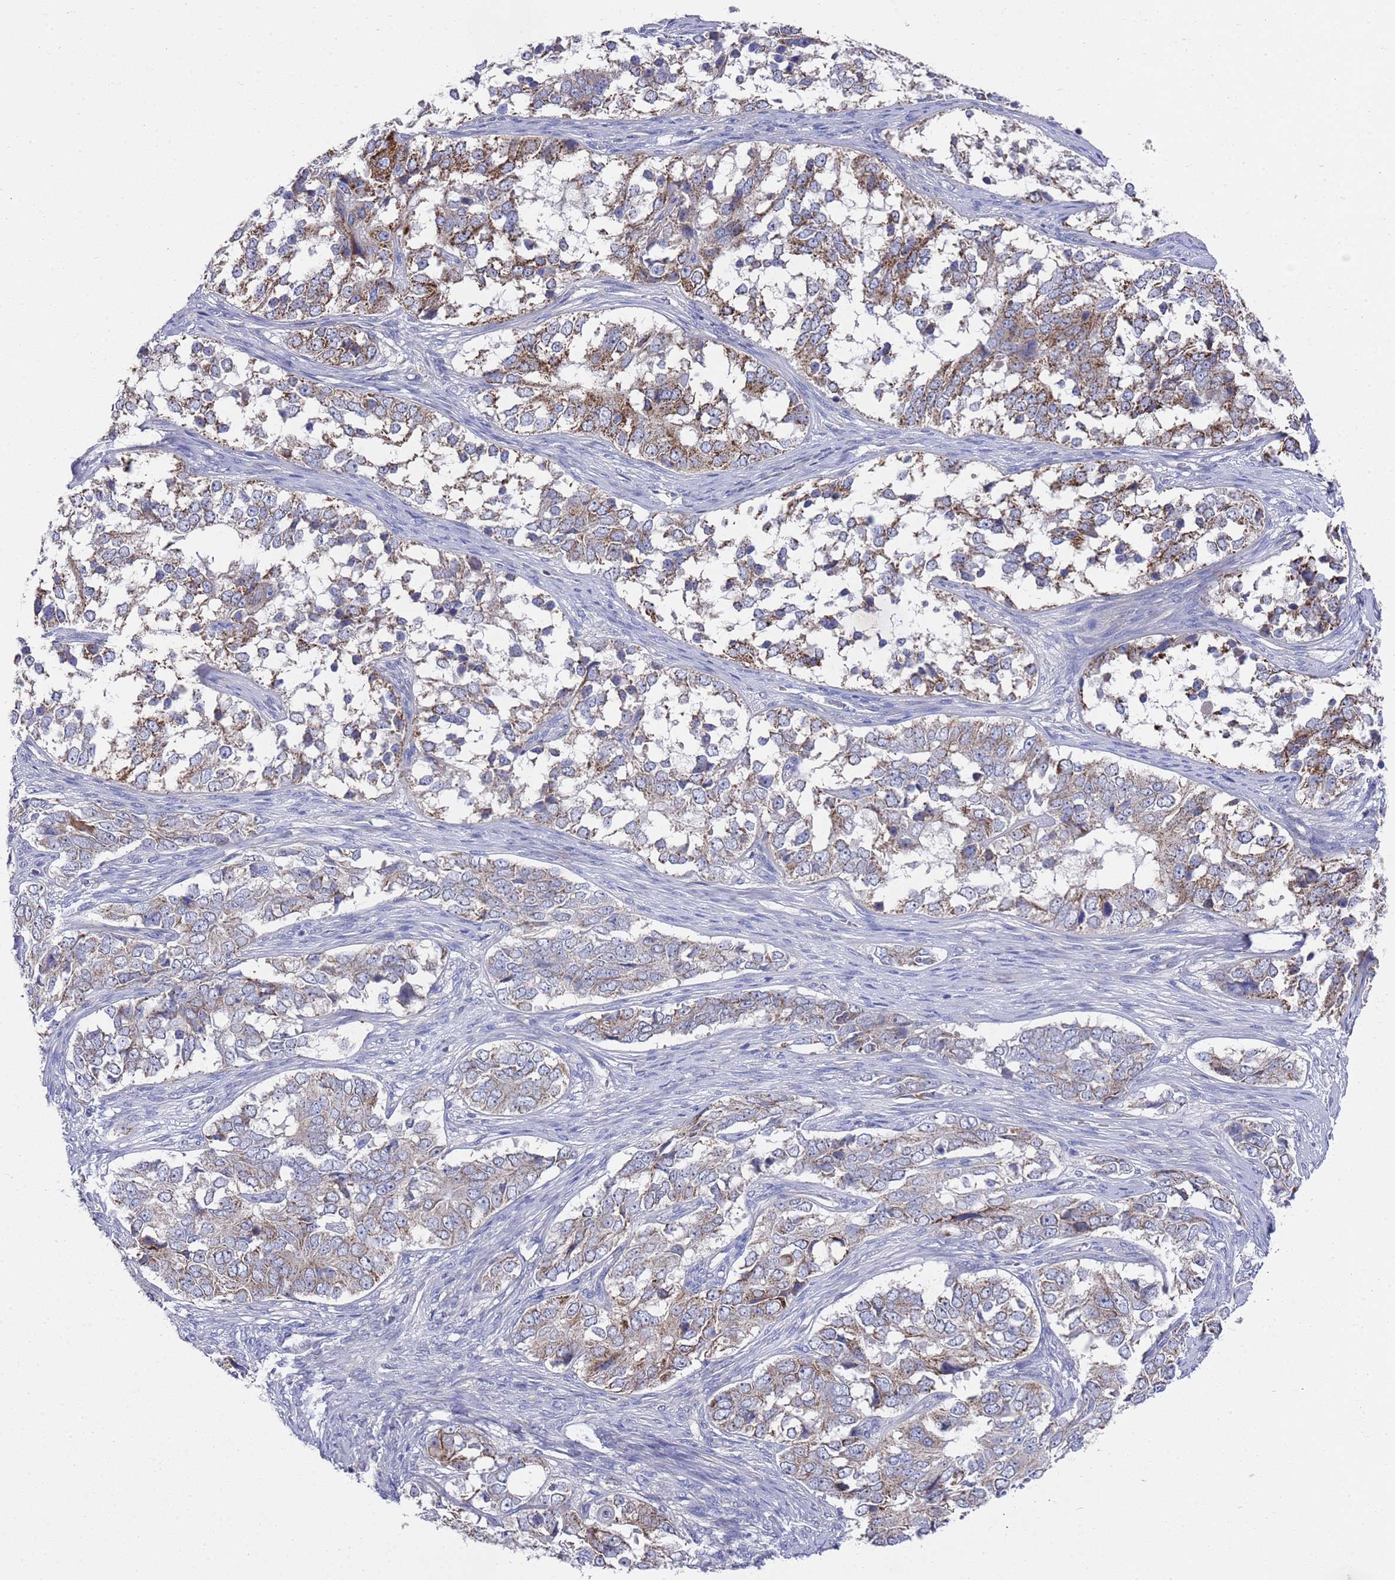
{"staining": {"intensity": "moderate", "quantity": "25%-75%", "location": "cytoplasmic/membranous"}, "tissue": "ovarian cancer", "cell_type": "Tumor cells", "image_type": "cancer", "snomed": [{"axis": "morphology", "description": "Carcinoma, endometroid"}, {"axis": "topography", "description": "Ovary"}], "caption": "DAB (3,3'-diaminobenzidine) immunohistochemical staining of human ovarian endometroid carcinoma demonstrates moderate cytoplasmic/membranous protein positivity in approximately 25%-75% of tumor cells. Using DAB (3,3'-diaminobenzidine) (brown) and hematoxylin (blue) stains, captured at high magnification using brightfield microscopy.", "gene": "NPEPPS", "patient": {"sex": "female", "age": 51}}